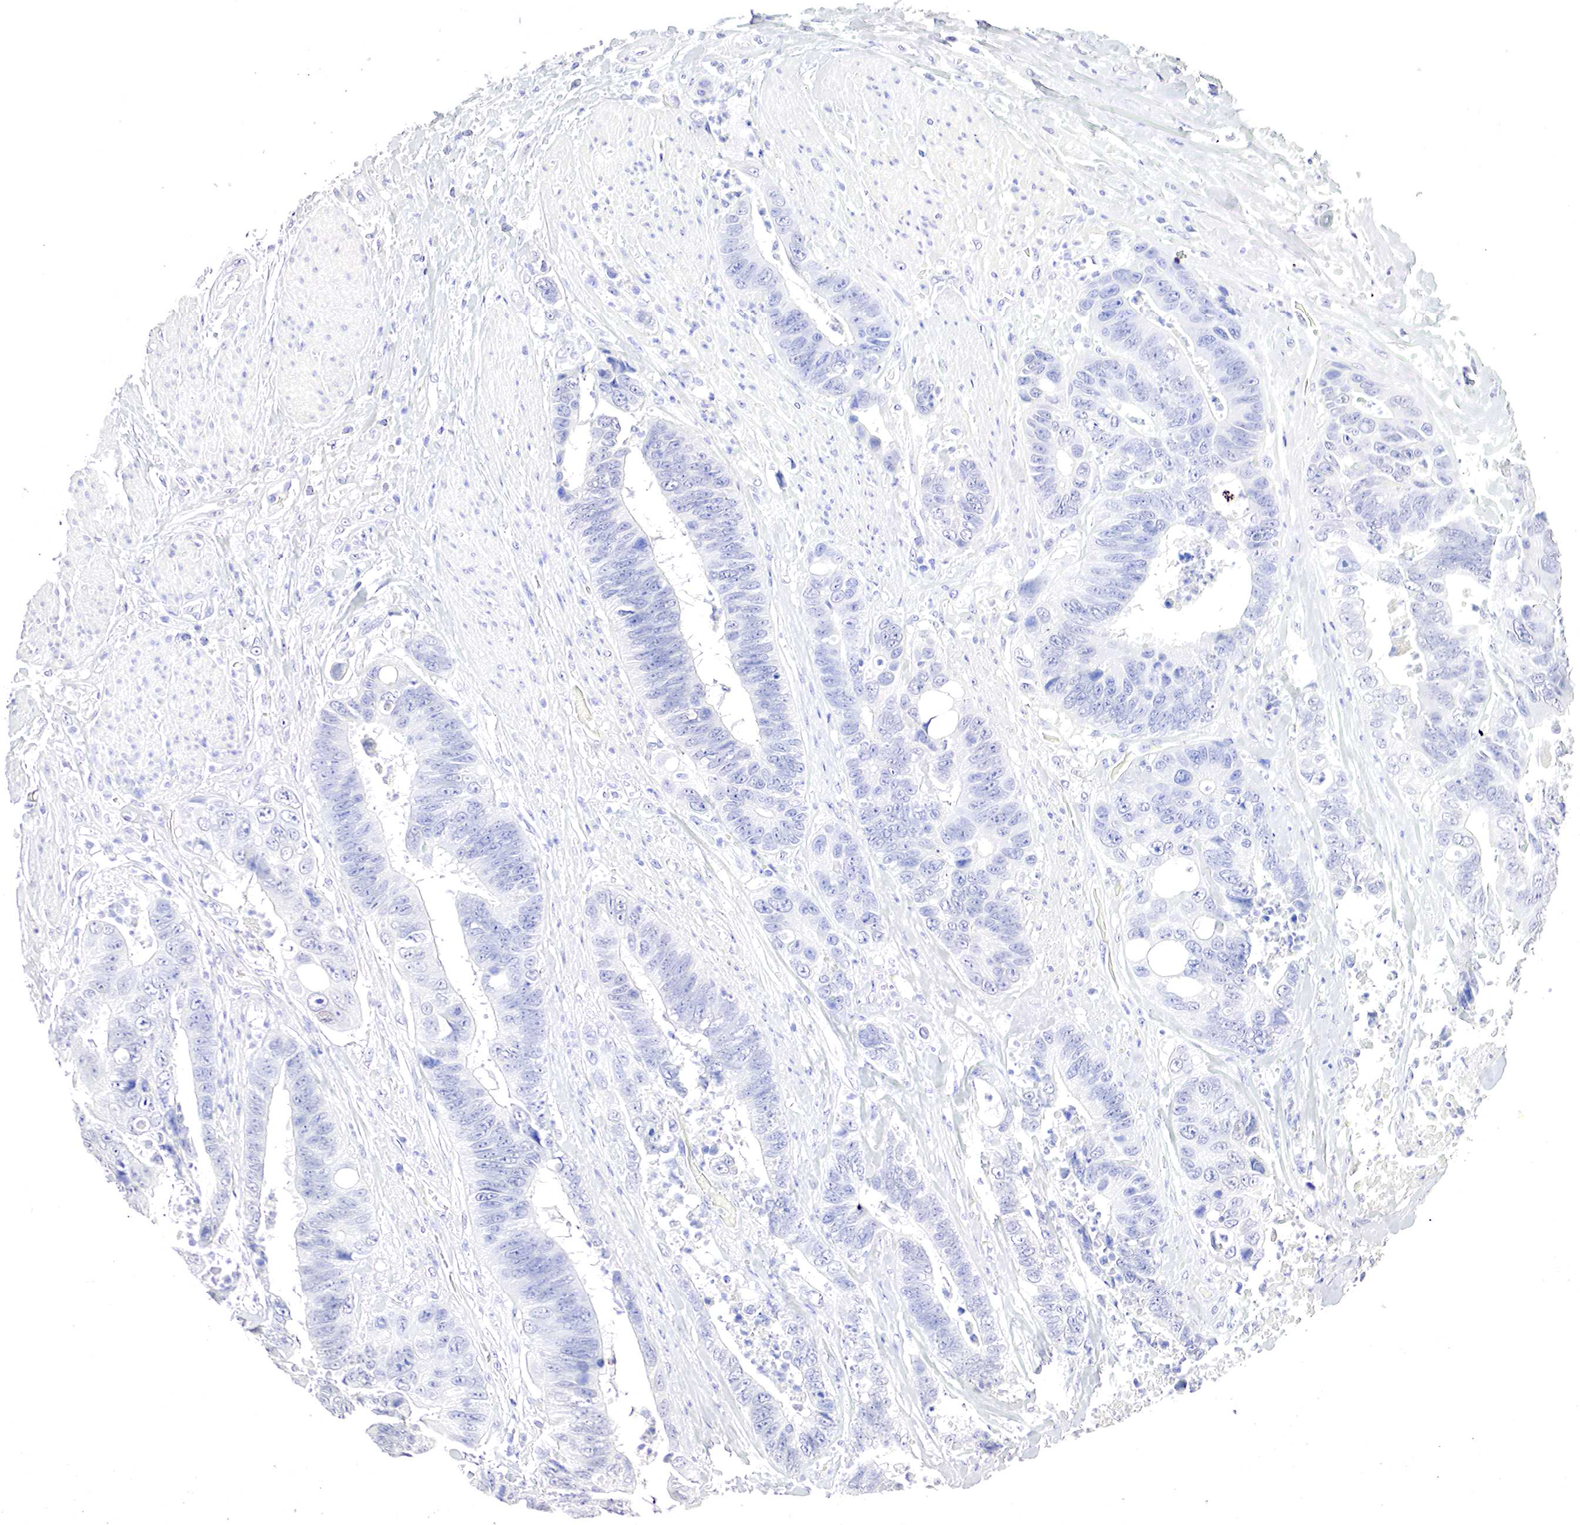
{"staining": {"intensity": "negative", "quantity": "none", "location": "none"}, "tissue": "colorectal cancer", "cell_type": "Tumor cells", "image_type": "cancer", "snomed": [{"axis": "morphology", "description": "Adenocarcinoma, NOS"}, {"axis": "topography", "description": "Rectum"}], "caption": "Immunohistochemistry micrograph of colorectal cancer stained for a protein (brown), which shows no staining in tumor cells.", "gene": "OTC", "patient": {"sex": "female", "age": 65}}